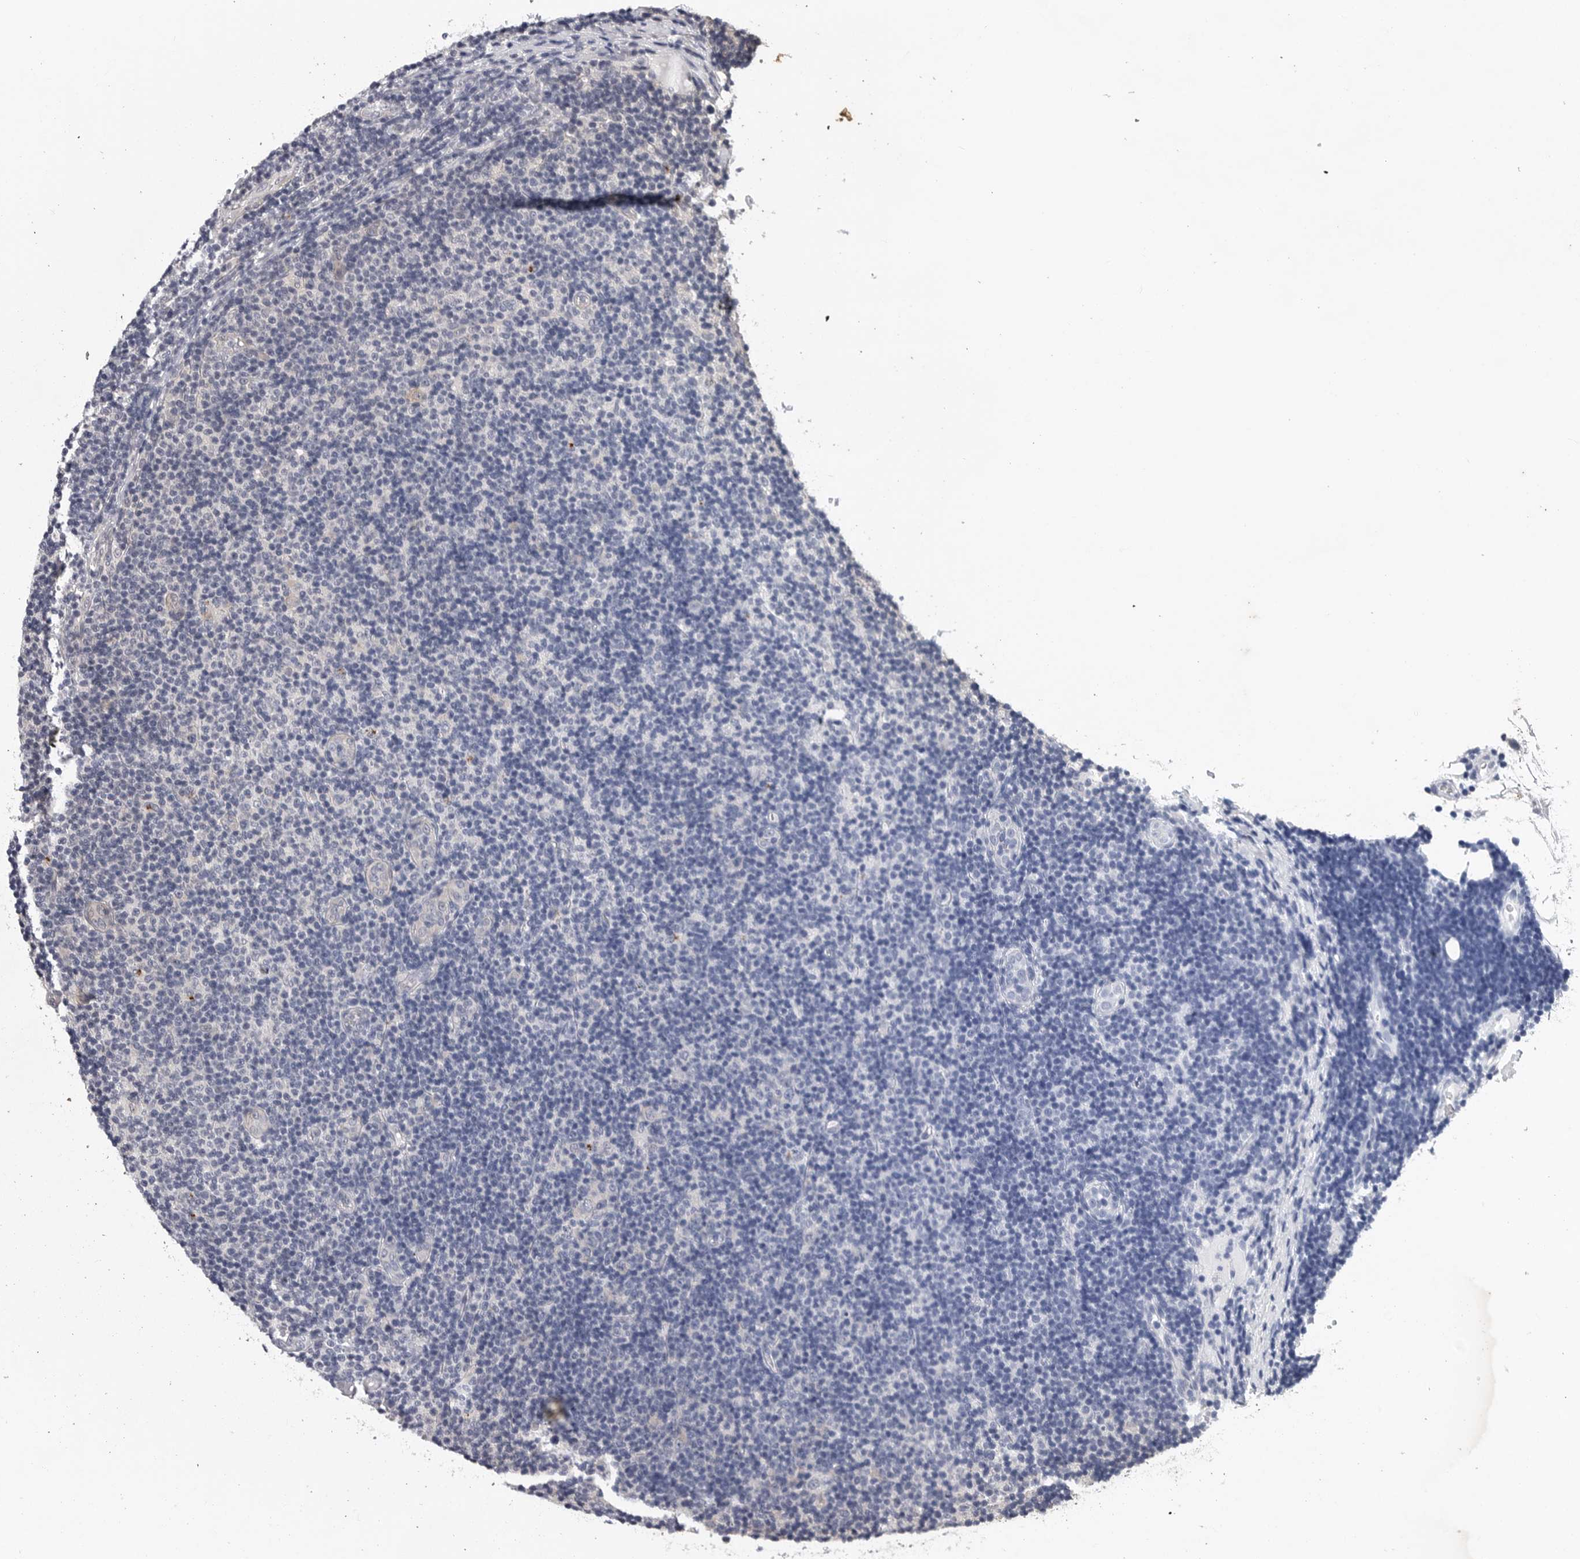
{"staining": {"intensity": "negative", "quantity": "none", "location": "none"}, "tissue": "lymphoma", "cell_type": "Tumor cells", "image_type": "cancer", "snomed": [{"axis": "morphology", "description": "Malignant lymphoma, non-Hodgkin's type, Low grade"}, {"axis": "topography", "description": "Lymph node"}], "caption": "High magnification brightfield microscopy of low-grade malignant lymphoma, non-Hodgkin's type stained with DAB (brown) and counterstained with hematoxylin (blue): tumor cells show no significant staining.", "gene": "KIAA1614", "patient": {"sex": "male", "age": 83}}